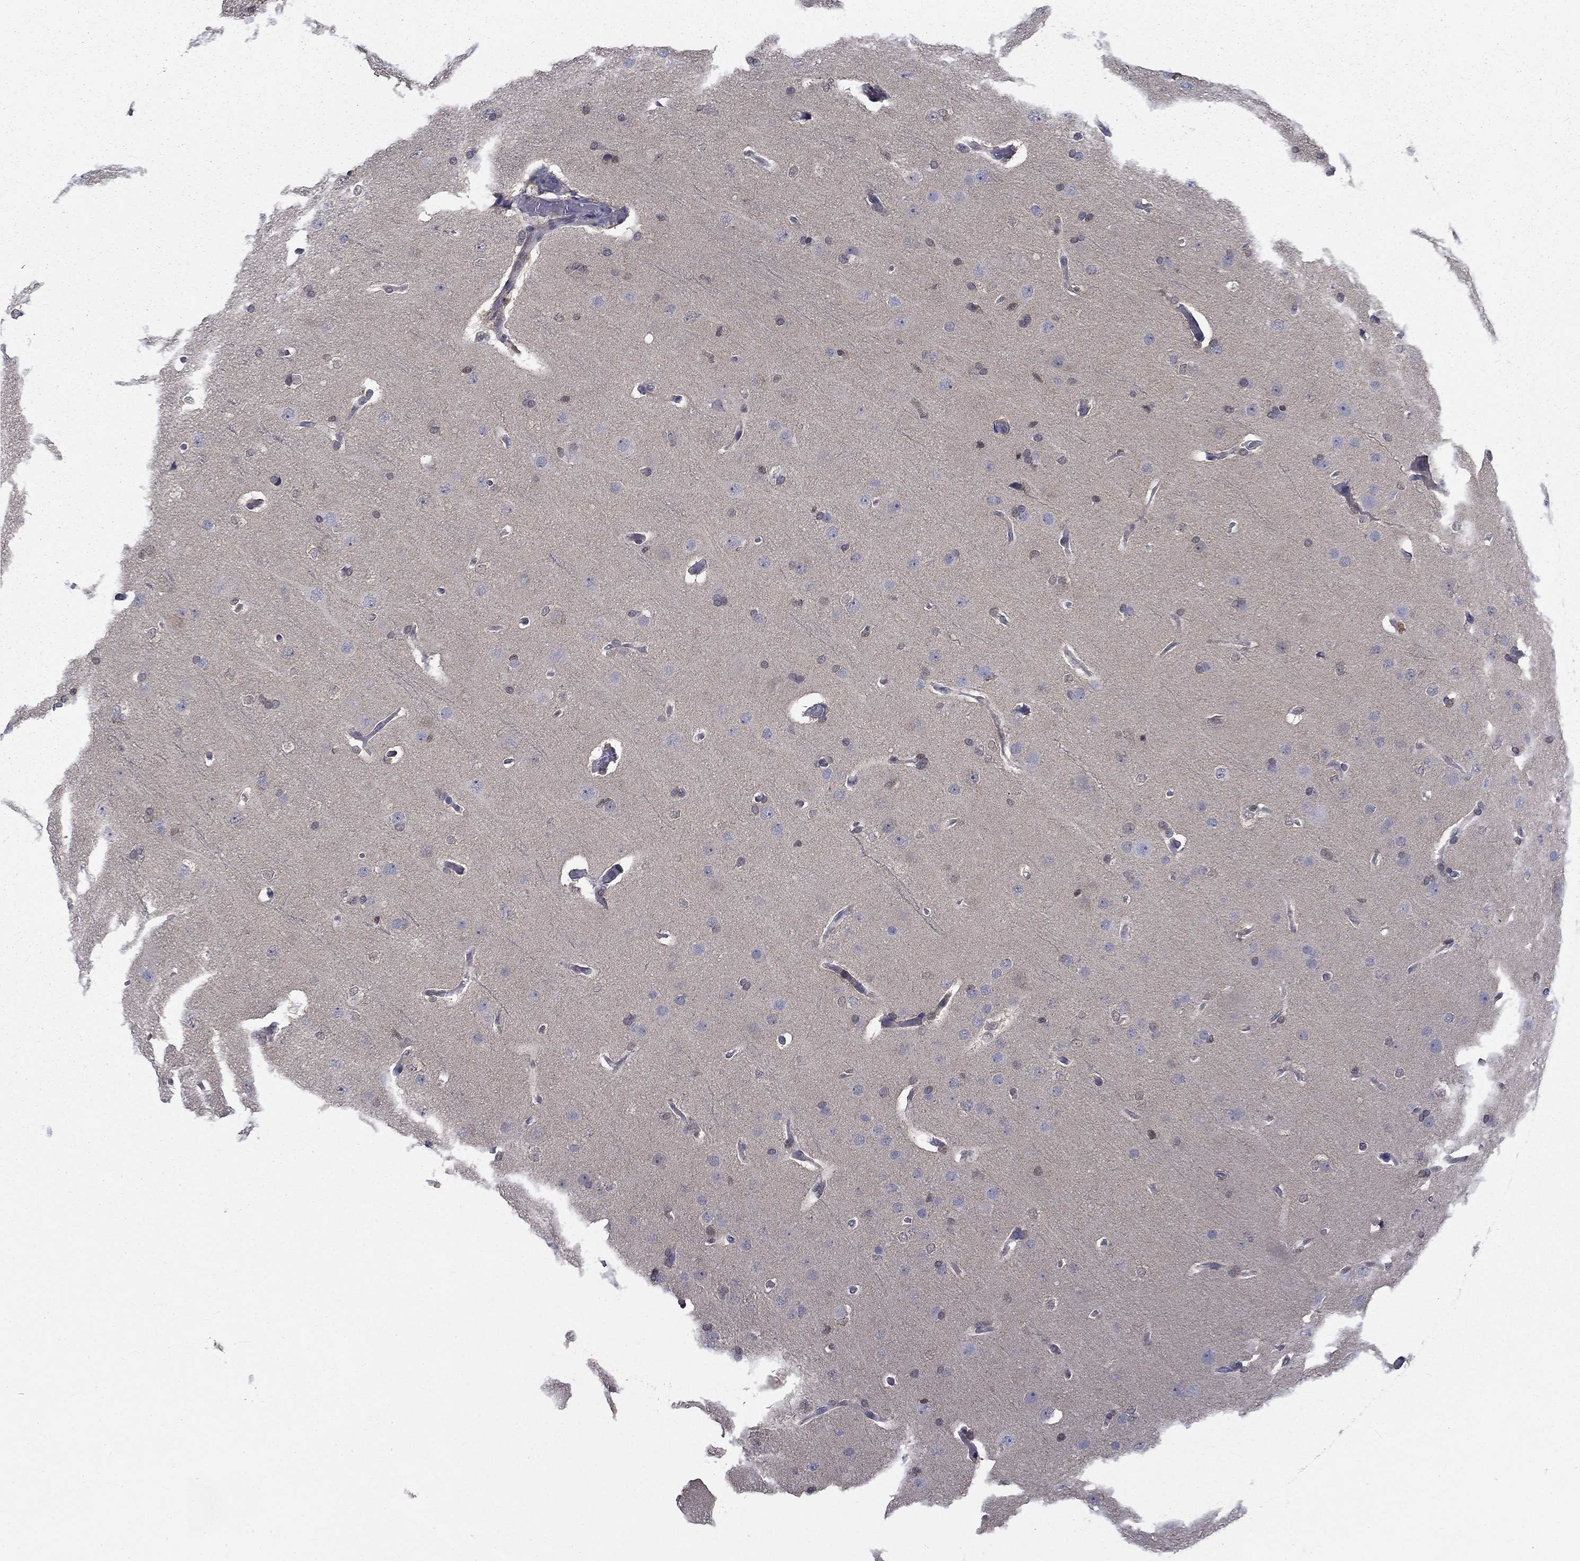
{"staining": {"intensity": "negative", "quantity": "none", "location": "none"}, "tissue": "glioma", "cell_type": "Tumor cells", "image_type": "cancer", "snomed": [{"axis": "morphology", "description": "Glioma, malignant, Low grade"}, {"axis": "topography", "description": "Brain"}], "caption": "A high-resolution micrograph shows immunohistochemistry (IHC) staining of glioma, which exhibits no significant positivity in tumor cells.", "gene": "NIT2", "patient": {"sex": "male", "age": 41}}